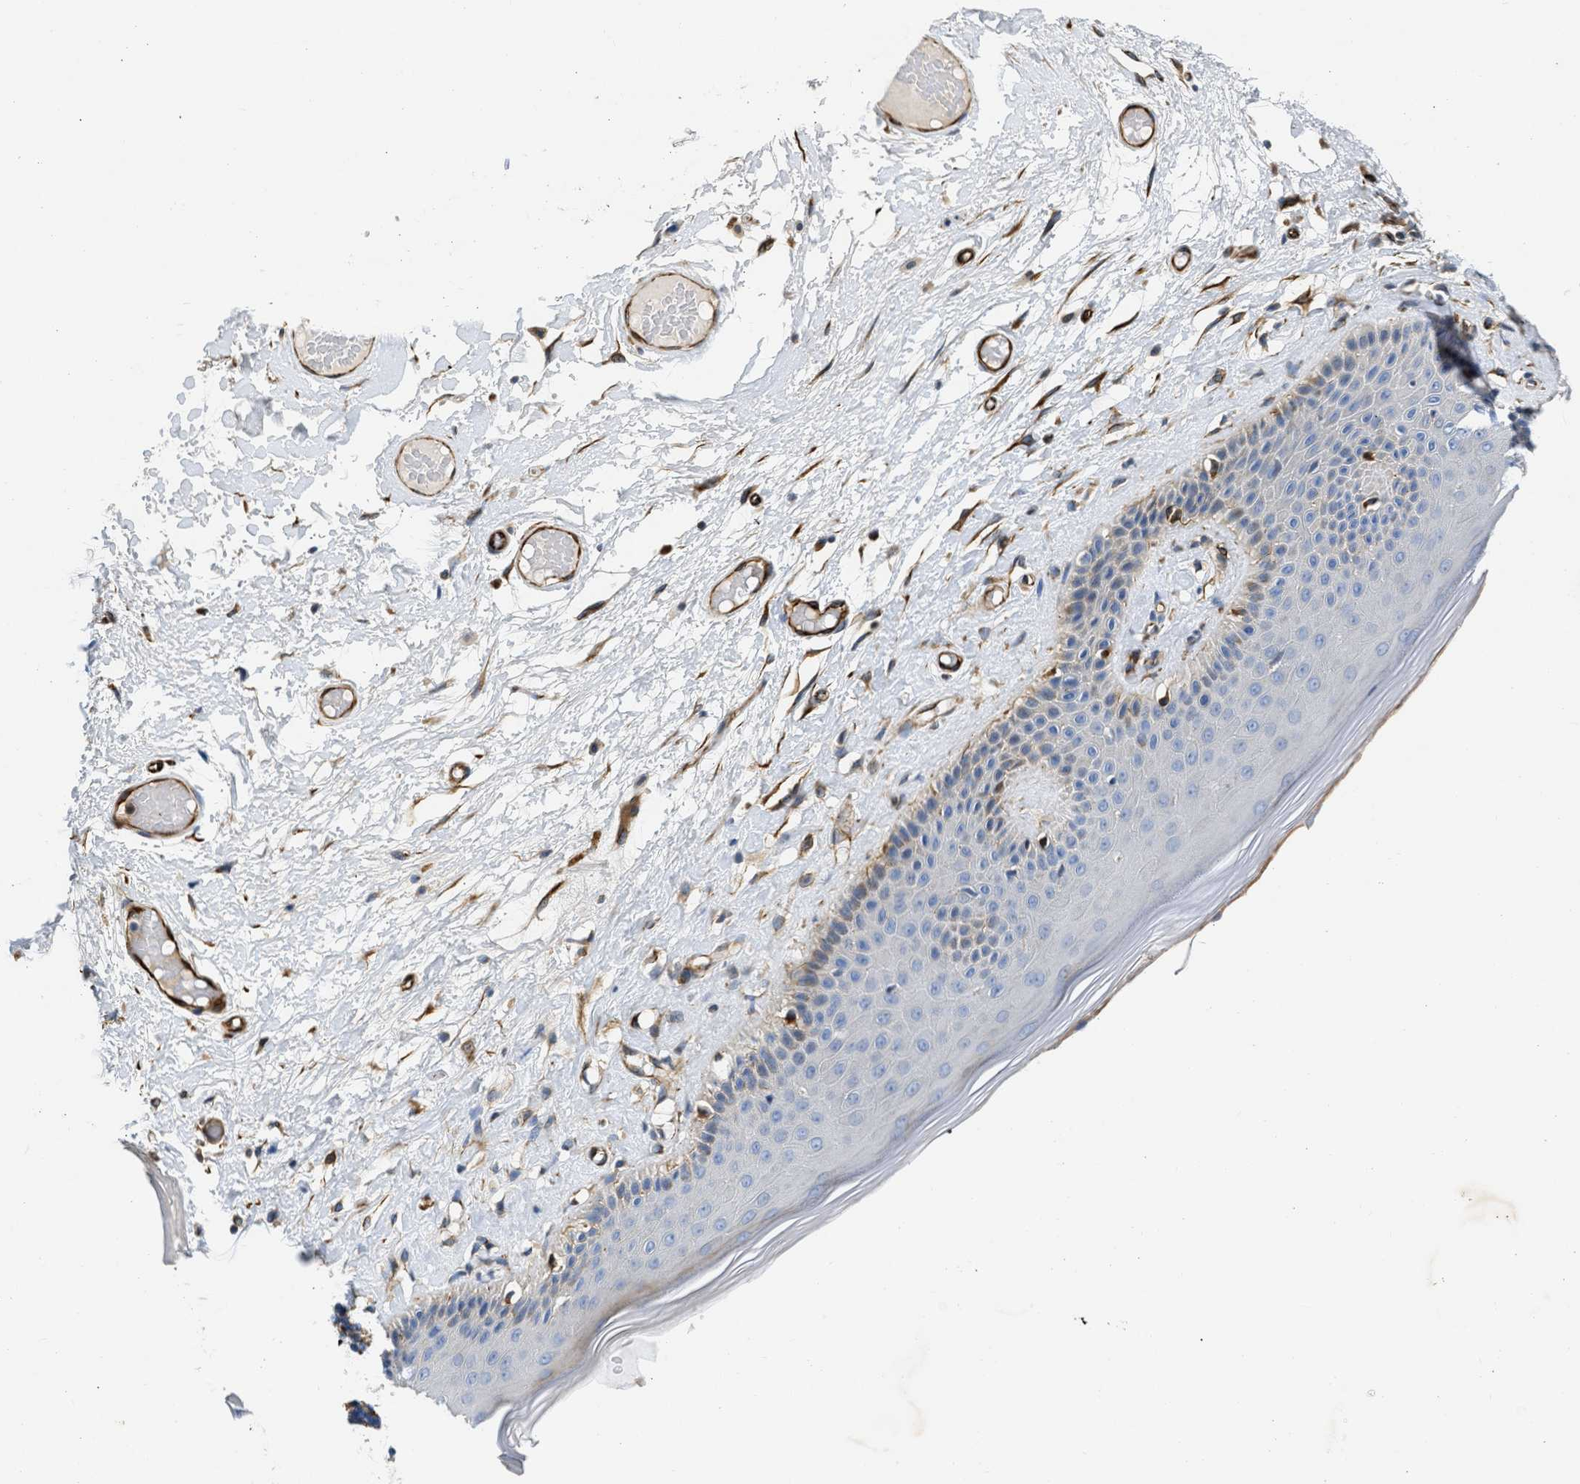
{"staining": {"intensity": "moderate", "quantity": "<25%", "location": "cytoplasmic/membranous"}, "tissue": "skin", "cell_type": "Epidermal cells", "image_type": "normal", "snomed": [{"axis": "morphology", "description": "Normal tissue, NOS"}, {"axis": "topography", "description": "Vulva"}], "caption": "Skin stained with IHC reveals moderate cytoplasmic/membranous positivity in about <25% of epidermal cells. (IHC, brightfield microscopy, high magnification).", "gene": "ULK4", "patient": {"sex": "female", "age": 73}}